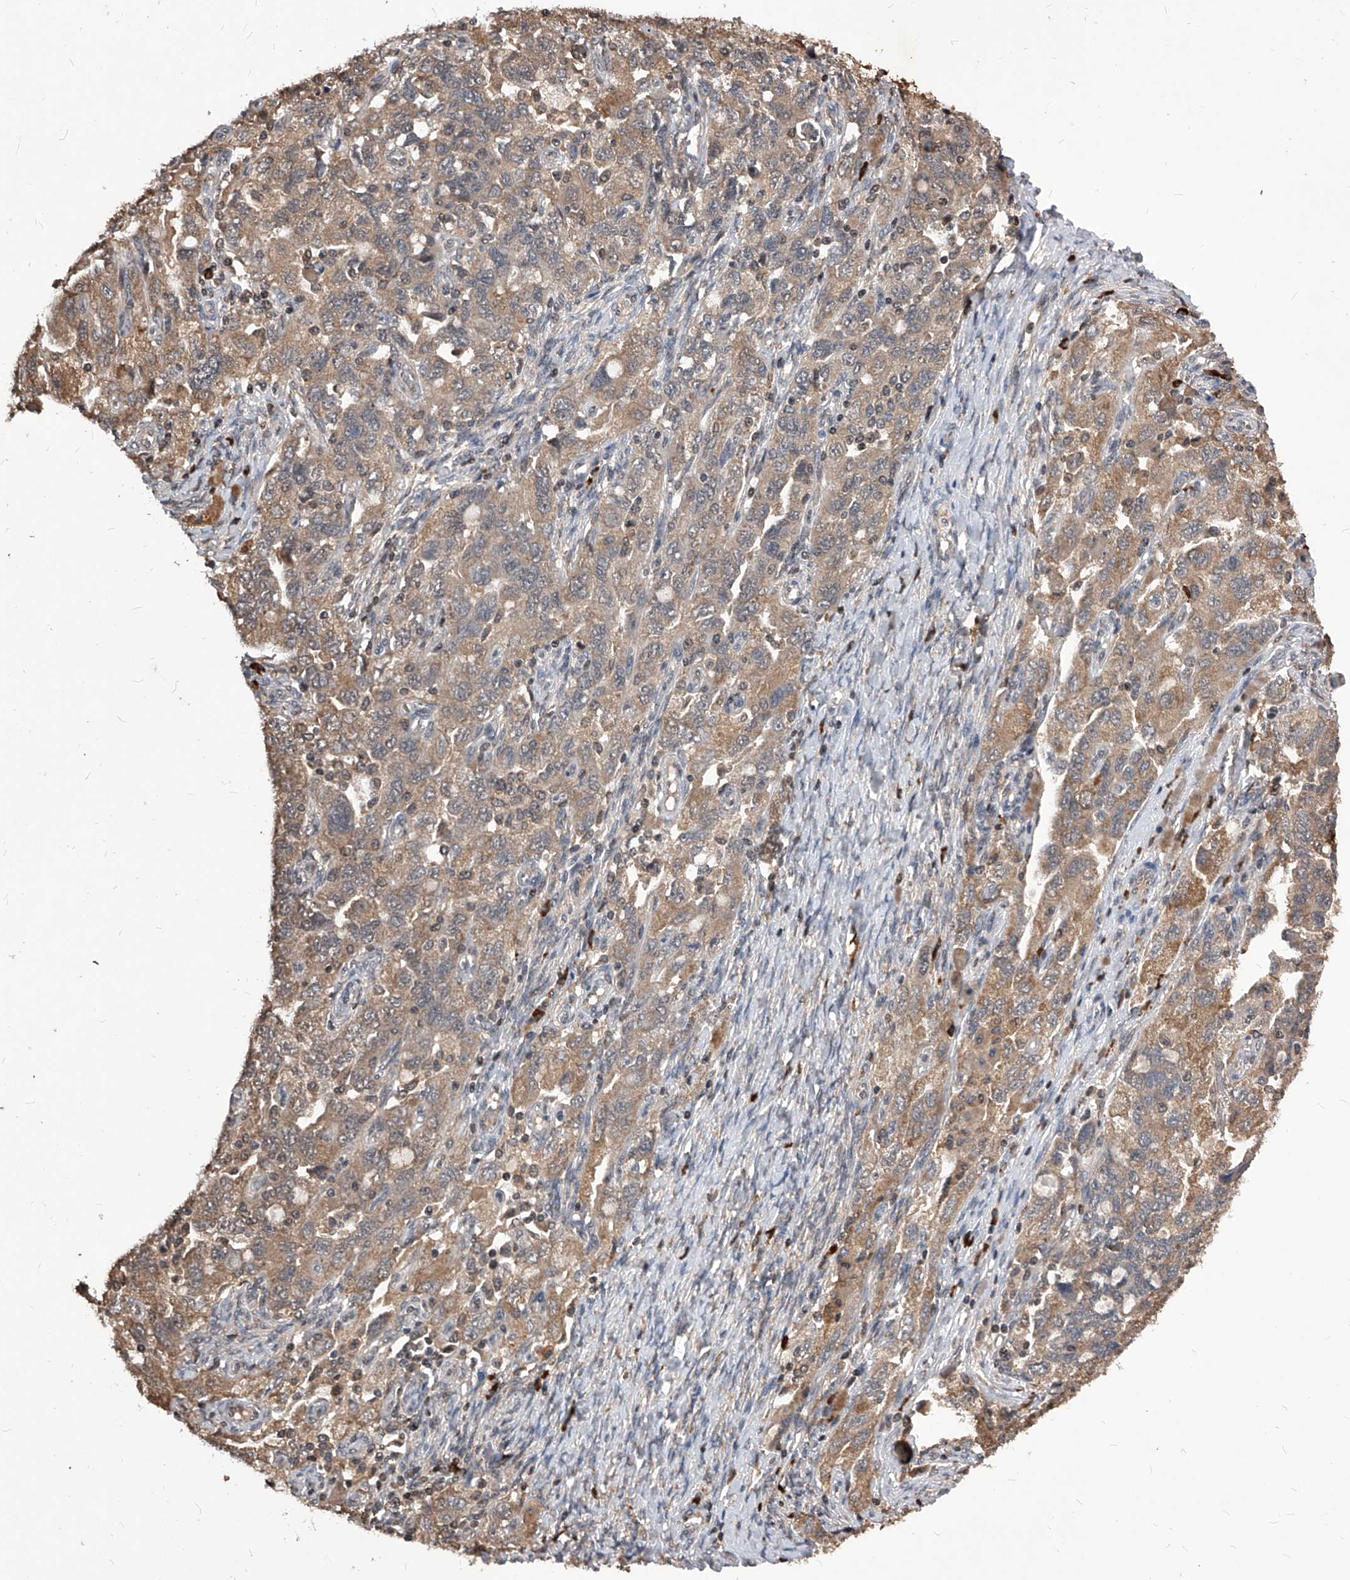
{"staining": {"intensity": "weak", "quantity": ">75%", "location": "cytoplasmic/membranous"}, "tissue": "ovarian cancer", "cell_type": "Tumor cells", "image_type": "cancer", "snomed": [{"axis": "morphology", "description": "Carcinoma, NOS"}, {"axis": "morphology", "description": "Cystadenocarcinoma, serous, NOS"}, {"axis": "topography", "description": "Ovary"}], "caption": "Ovarian carcinoma was stained to show a protein in brown. There is low levels of weak cytoplasmic/membranous positivity in approximately >75% of tumor cells.", "gene": "ID1", "patient": {"sex": "female", "age": 69}}